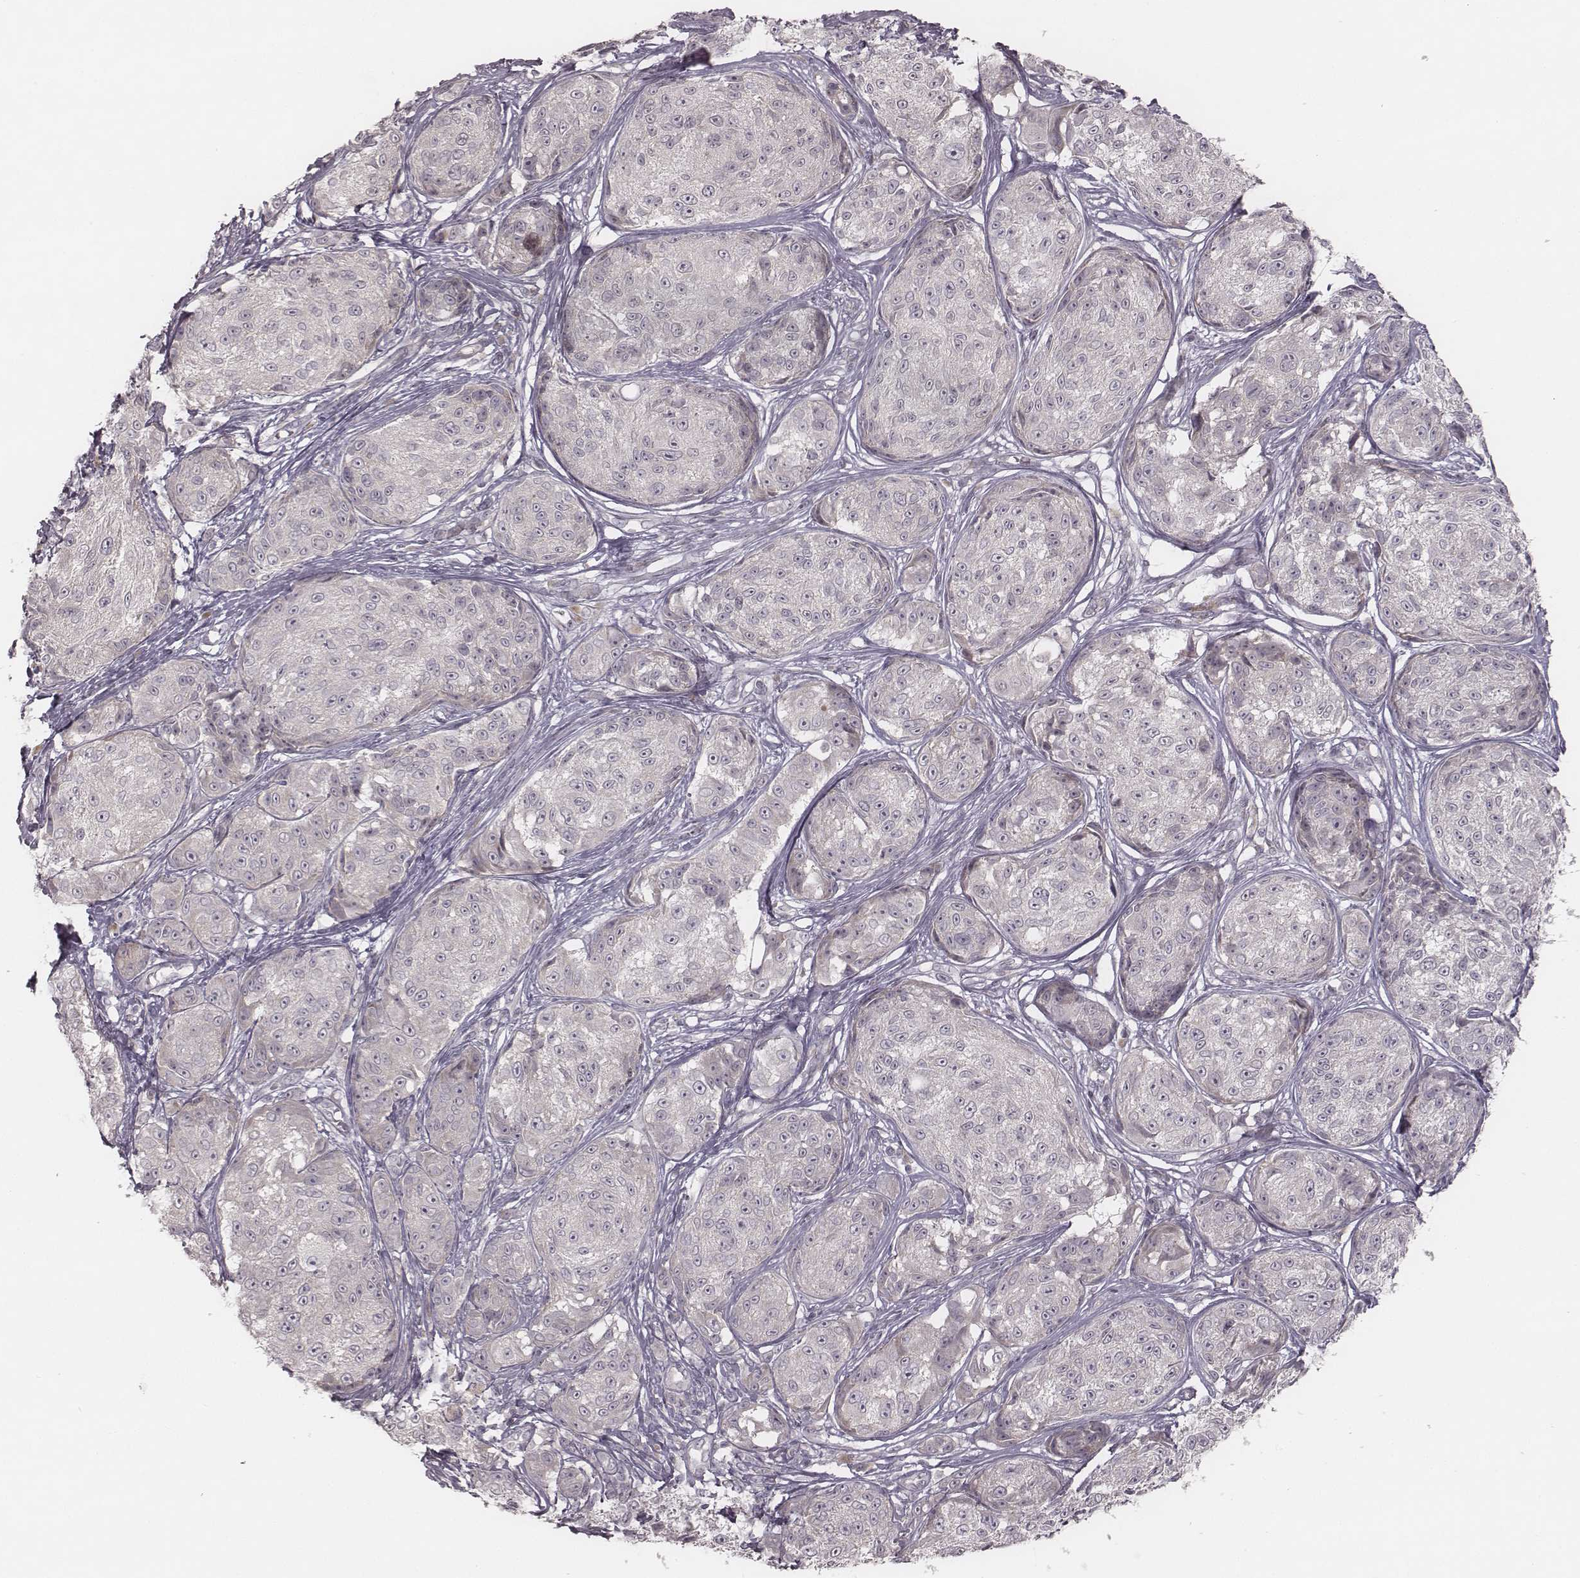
{"staining": {"intensity": "negative", "quantity": "none", "location": "none"}, "tissue": "melanoma", "cell_type": "Tumor cells", "image_type": "cancer", "snomed": [{"axis": "morphology", "description": "Malignant melanoma, NOS"}, {"axis": "topography", "description": "Skin"}], "caption": "The photomicrograph demonstrates no significant staining in tumor cells of malignant melanoma.", "gene": "ACACB", "patient": {"sex": "male", "age": 61}}